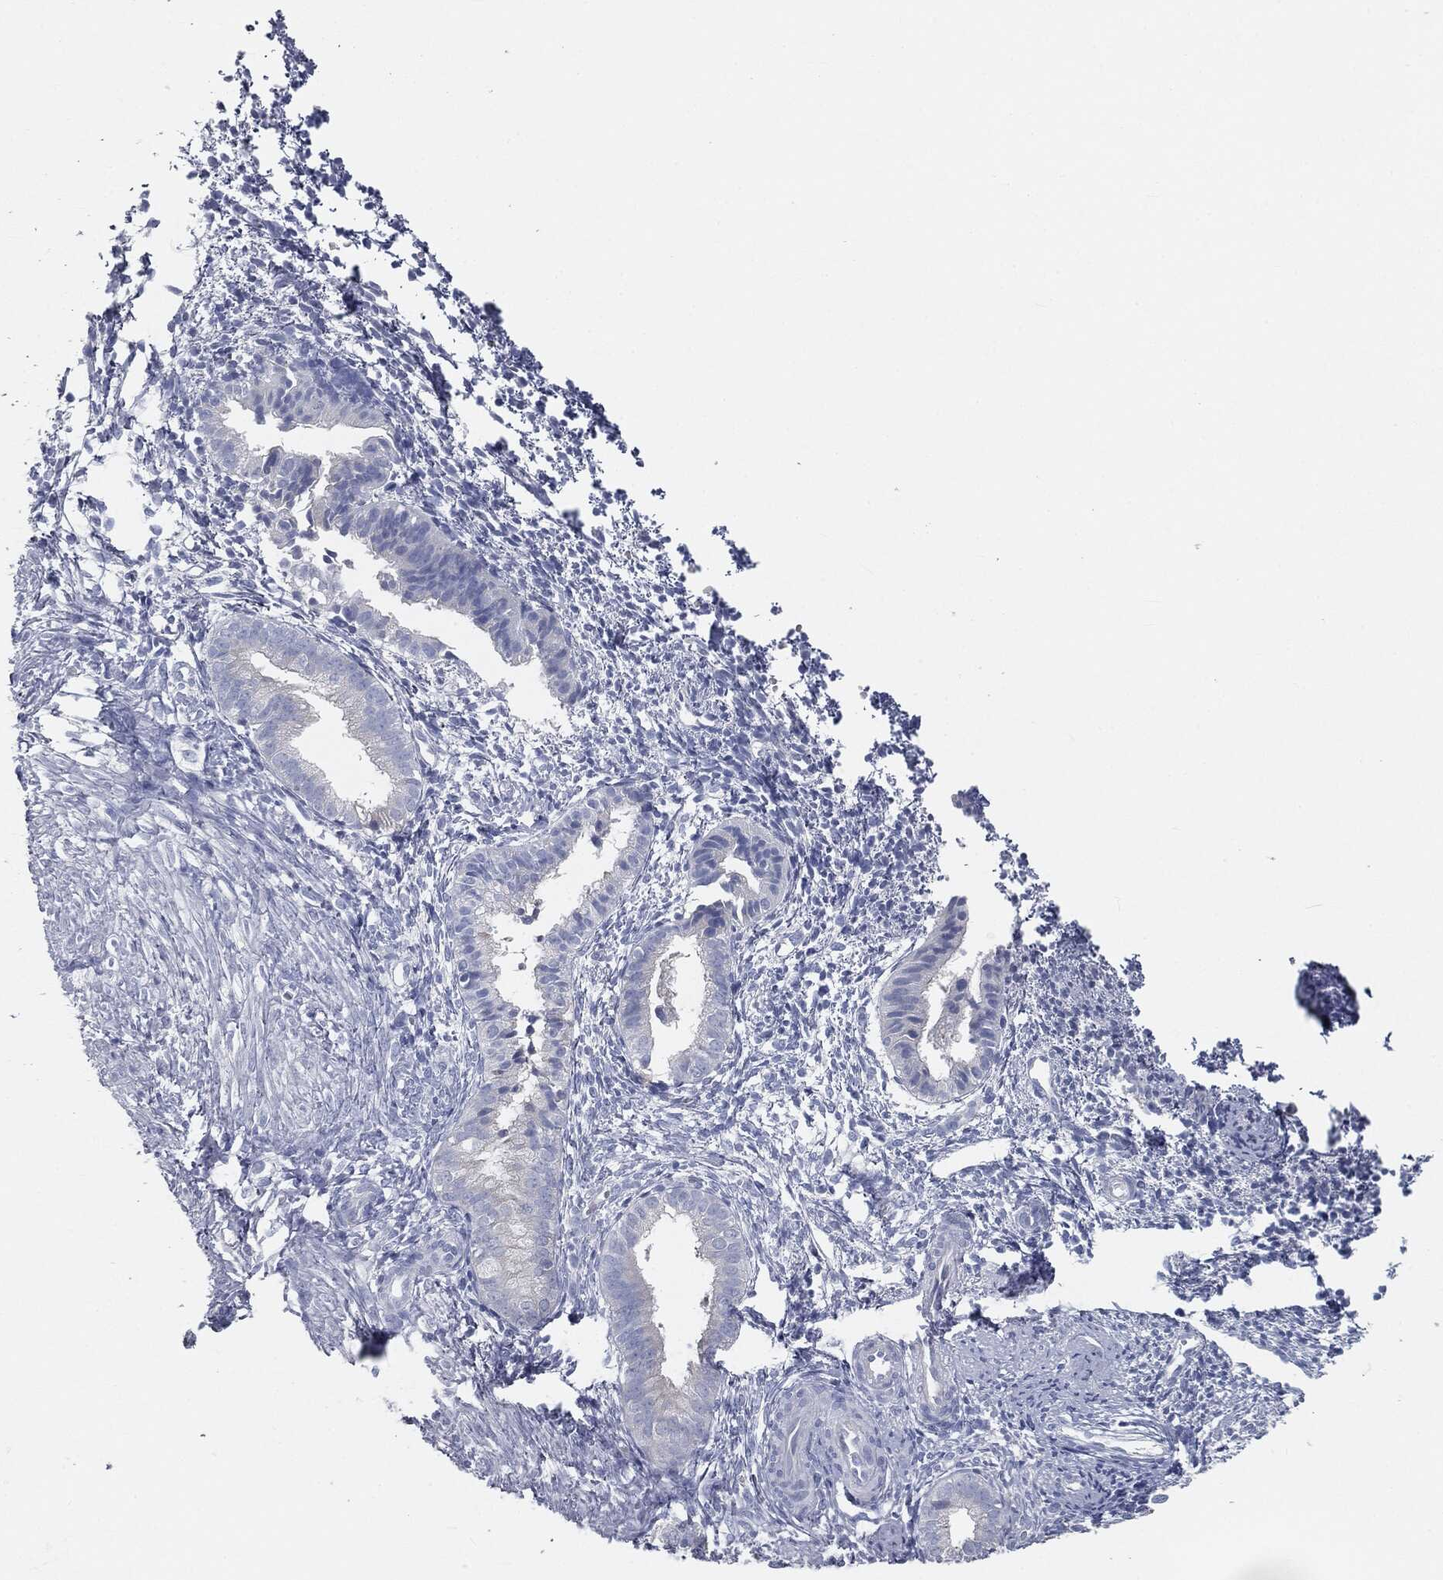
{"staining": {"intensity": "negative", "quantity": "none", "location": "none"}, "tissue": "endometrium", "cell_type": "Cells in endometrial stroma", "image_type": "normal", "snomed": [{"axis": "morphology", "description": "Normal tissue, NOS"}, {"axis": "topography", "description": "Endometrium"}], "caption": "This is an IHC photomicrograph of unremarkable human endometrium. There is no staining in cells in endometrial stroma.", "gene": "CAV3", "patient": {"sex": "female", "age": 47}}